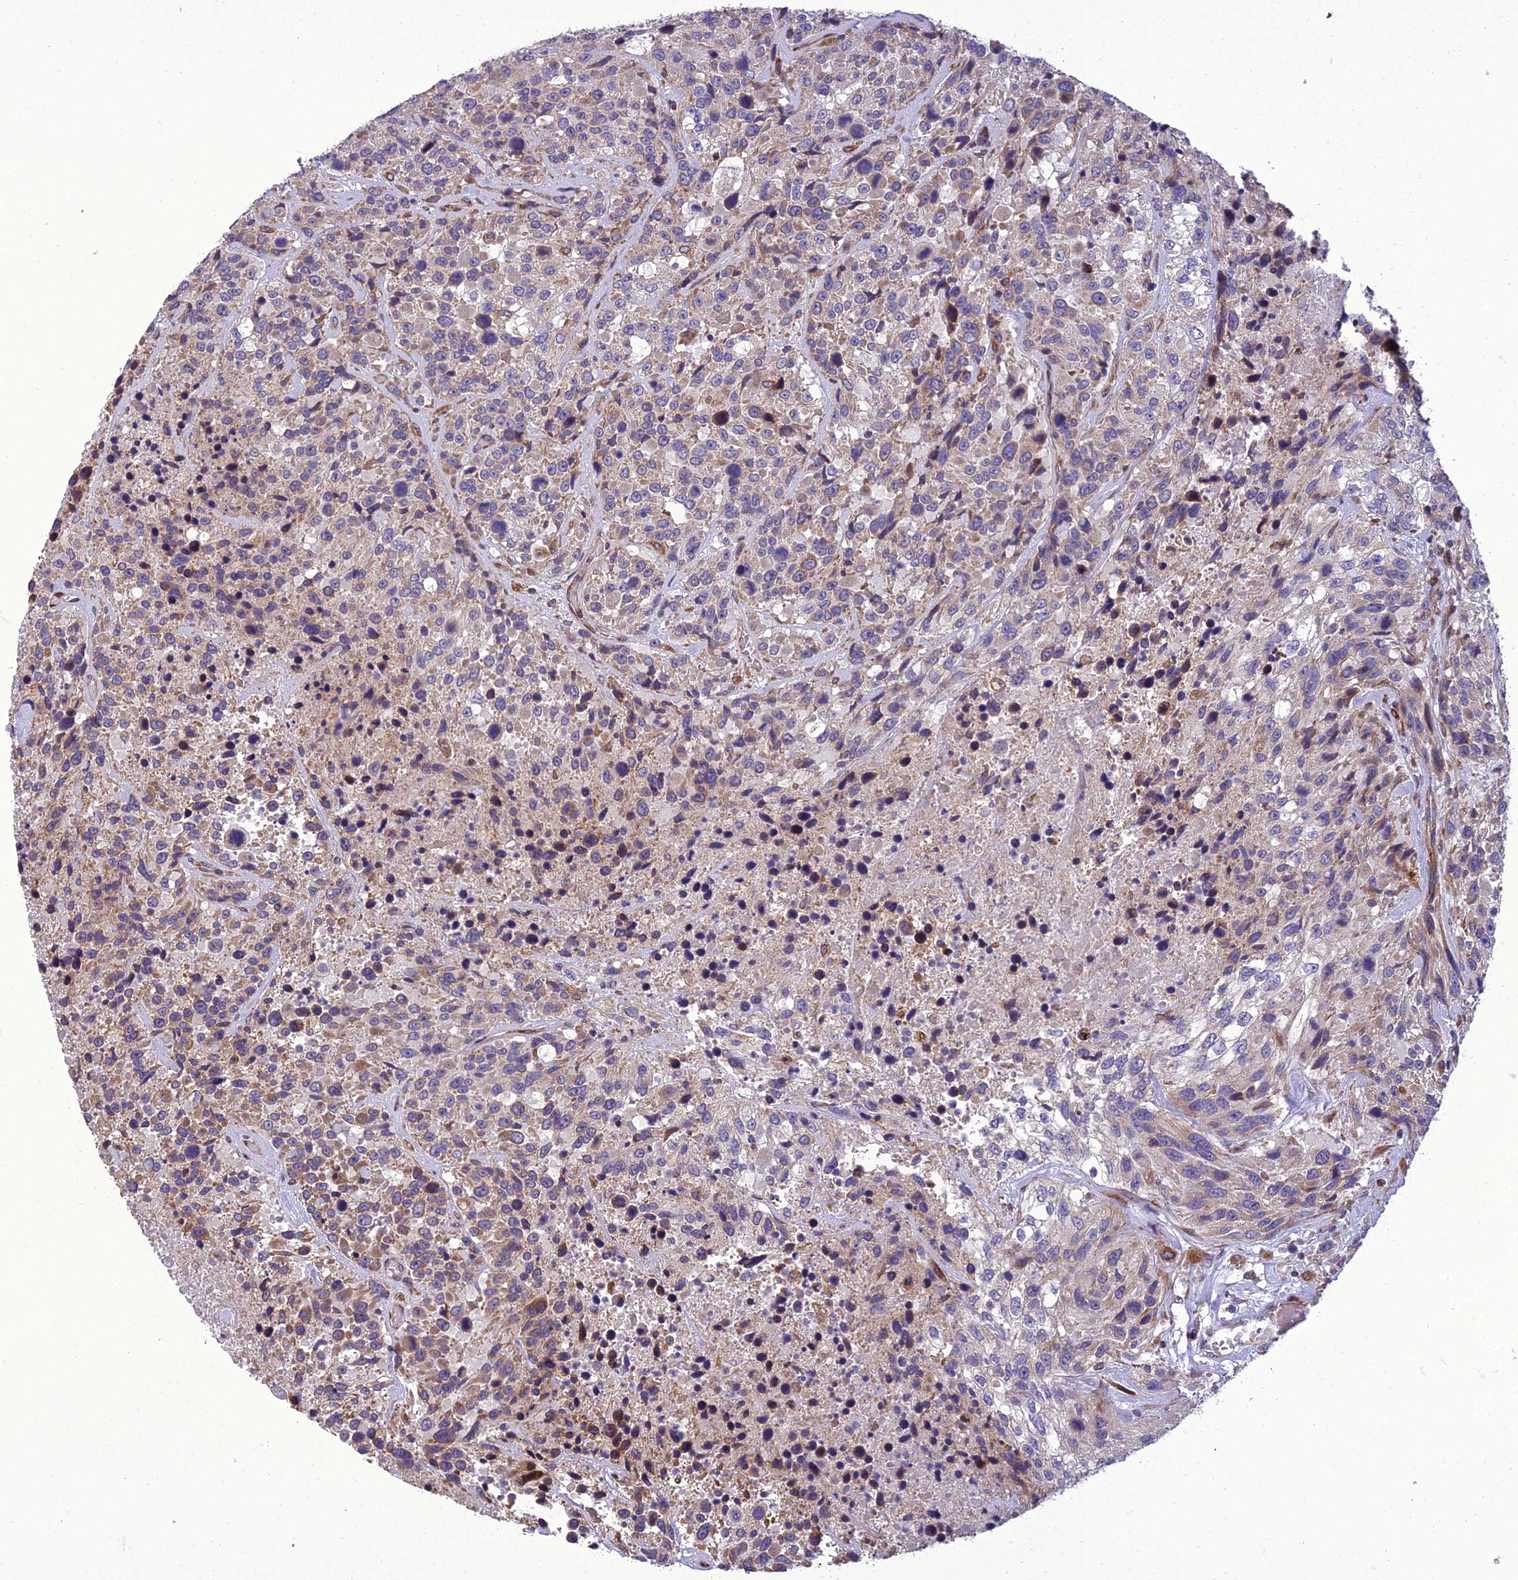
{"staining": {"intensity": "moderate", "quantity": "<25%", "location": "cytoplasmic/membranous"}, "tissue": "urothelial cancer", "cell_type": "Tumor cells", "image_type": "cancer", "snomed": [{"axis": "morphology", "description": "Urothelial carcinoma, High grade"}, {"axis": "topography", "description": "Urinary bladder"}], "caption": "IHC histopathology image of neoplastic tissue: urothelial carcinoma (high-grade) stained using IHC exhibits low levels of moderate protein expression localized specifically in the cytoplasmic/membranous of tumor cells, appearing as a cytoplasmic/membranous brown color.", "gene": "GIMAP1", "patient": {"sex": "female", "age": 70}}